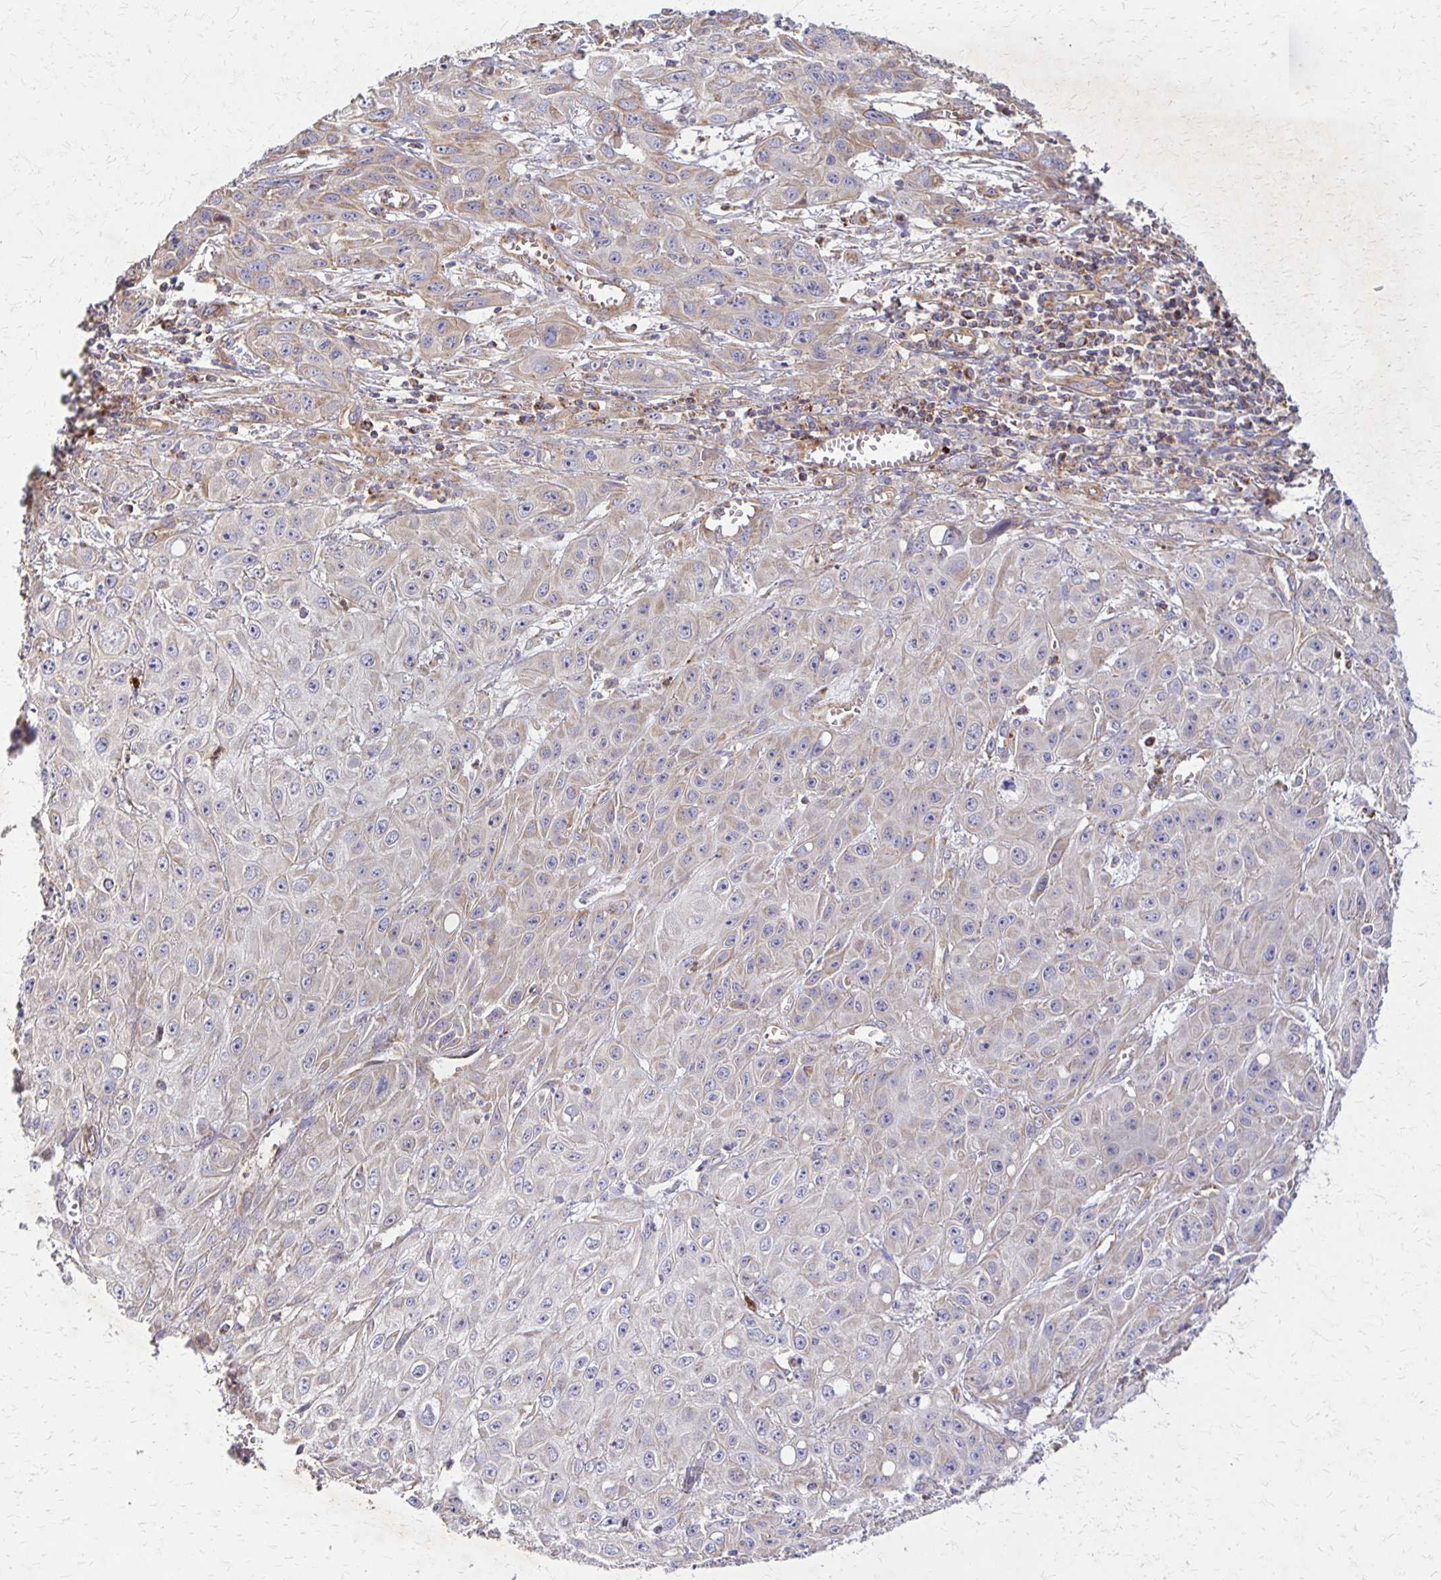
{"staining": {"intensity": "negative", "quantity": "none", "location": "none"}, "tissue": "skin cancer", "cell_type": "Tumor cells", "image_type": "cancer", "snomed": [{"axis": "morphology", "description": "Squamous cell carcinoma, NOS"}, {"axis": "topography", "description": "Skin"}, {"axis": "topography", "description": "Vulva"}], "caption": "A histopathology image of human squamous cell carcinoma (skin) is negative for staining in tumor cells.", "gene": "EIF4EBP2", "patient": {"sex": "female", "age": 71}}